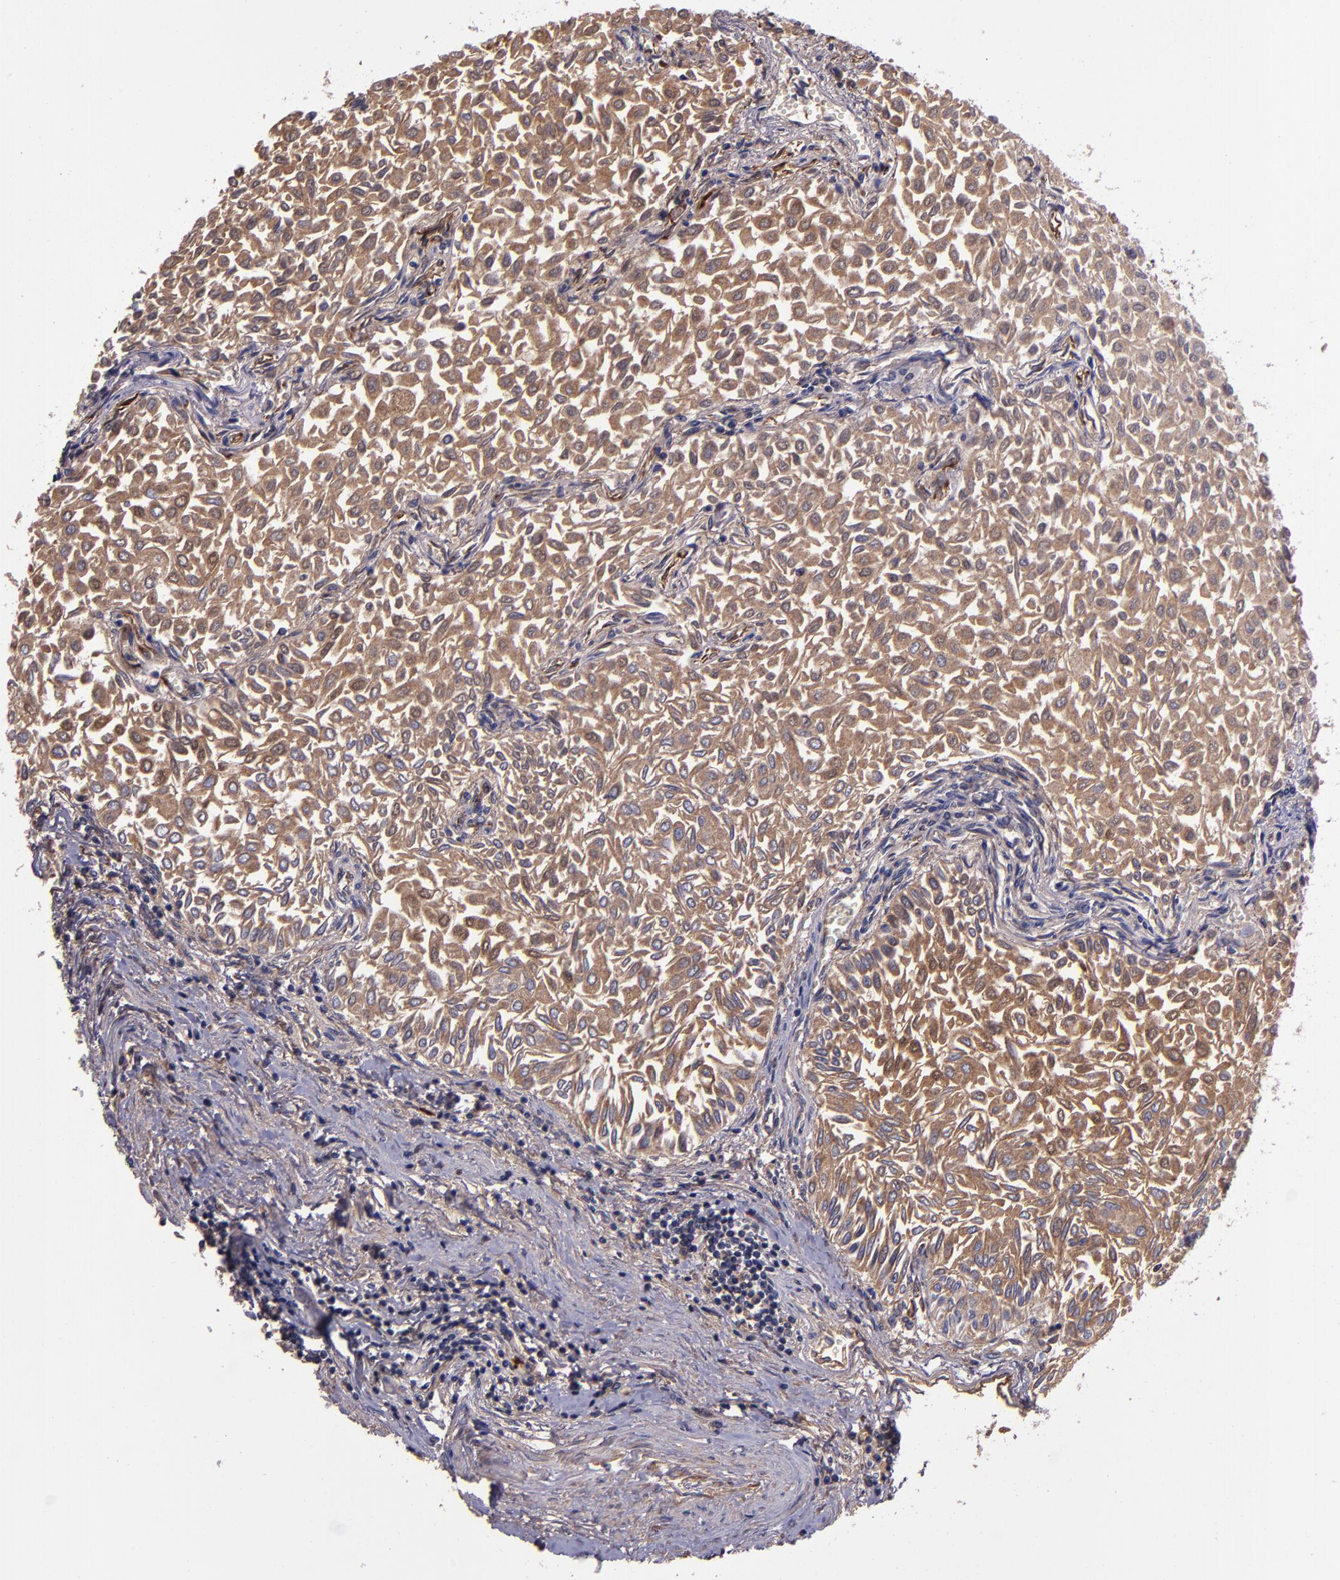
{"staining": {"intensity": "moderate", "quantity": ">75%", "location": "cytoplasmic/membranous"}, "tissue": "urothelial cancer", "cell_type": "Tumor cells", "image_type": "cancer", "snomed": [{"axis": "morphology", "description": "Urothelial carcinoma, Low grade"}, {"axis": "topography", "description": "Urinary bladder"}], "caption": "Immunohistochemical staining of human urothelial carcinoma (low-grade) shows medium levels of moderate cytoplasmic/membranous protein positivity in about >75% of tumor cells. The protein of interest is shown in brown color, while the nuclei are stained blue.", "gene": "A2M", "patient": {"sex": "male", "age": 64}}